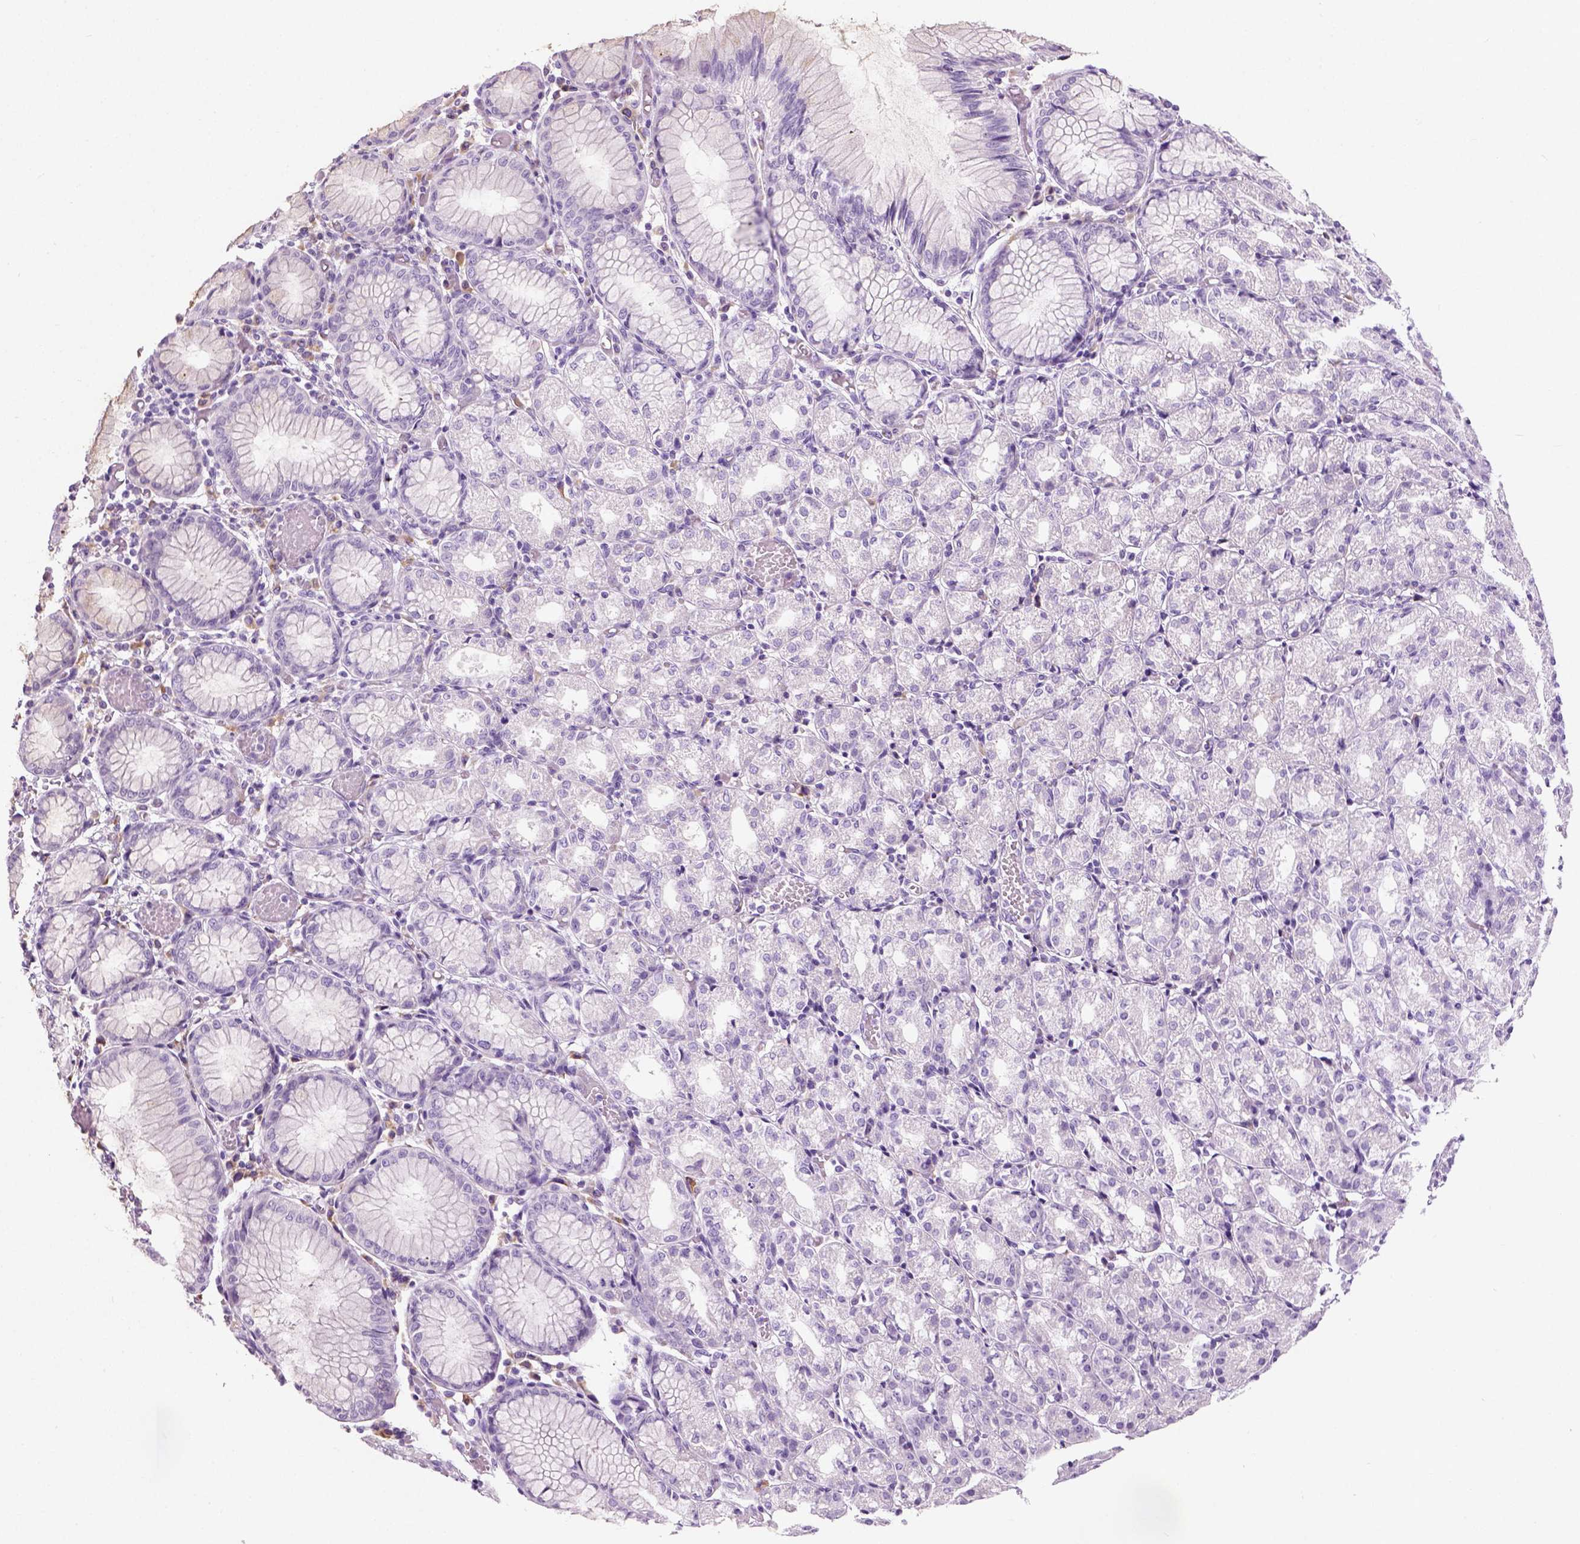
{"staining": {"intensity": "negative", "quantity": "none", "location": "none"}, "tissue": "stomach", "cell_type": "Glandular cells", "image_type": "normal", "snomed": [{"axis": "morphology", "description": "Normal tissue, NOS"}, {"axis": "topography", "description": "Stomach"}], "caption": "Immunohistochemistry (IHC) micrograph of unremarkable human stomach stained for a protein (brown), which shows no expression in glandular cells.", "gene": "TRIM72", "patient": {"sex": "female", "age": 57}}